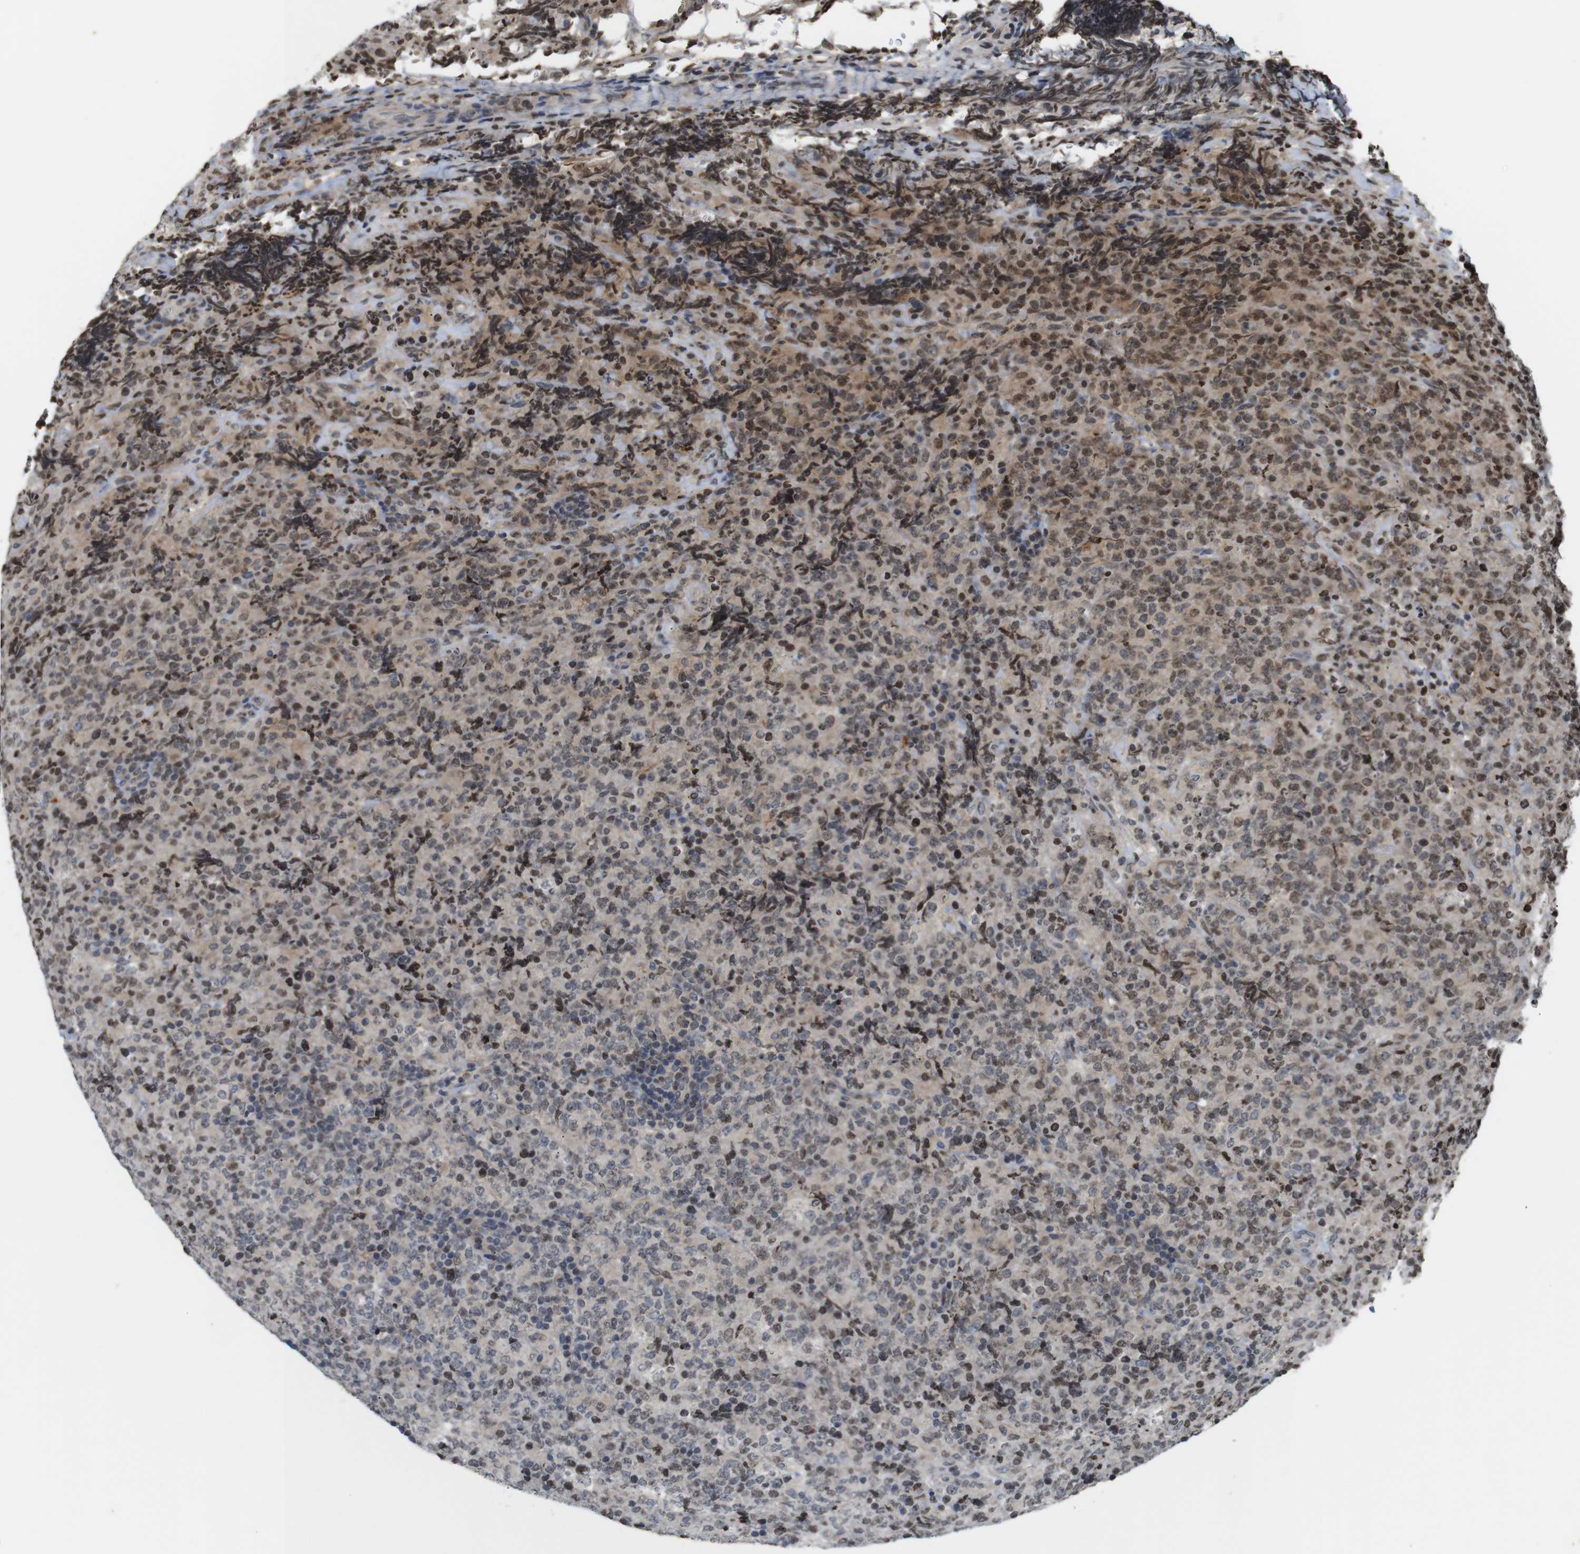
{"staining": {"intensity": "weak", "quantity": "25%-75%", "location": "nuclear"}, "tissue": "lymphoma", "cell_type": "Tumor cells", "image_type": "cancer", "snomed": [{"axis": "morphology", "description": "Malignant lymphoma, non-Hodgkin's type, High grade"}, {"axis": "topography", "description": "Tonsil"}], "caption": "A histopathology image showing weak nuclear expression in approximately 25%-75% of tumor cells in malignant lymphoma, non-Hodgkin's type (high-grade), as visualized by brown immunohistochemical staining.", "gene": "MBD1", "patient": {"sex": "female", "age": 36}}